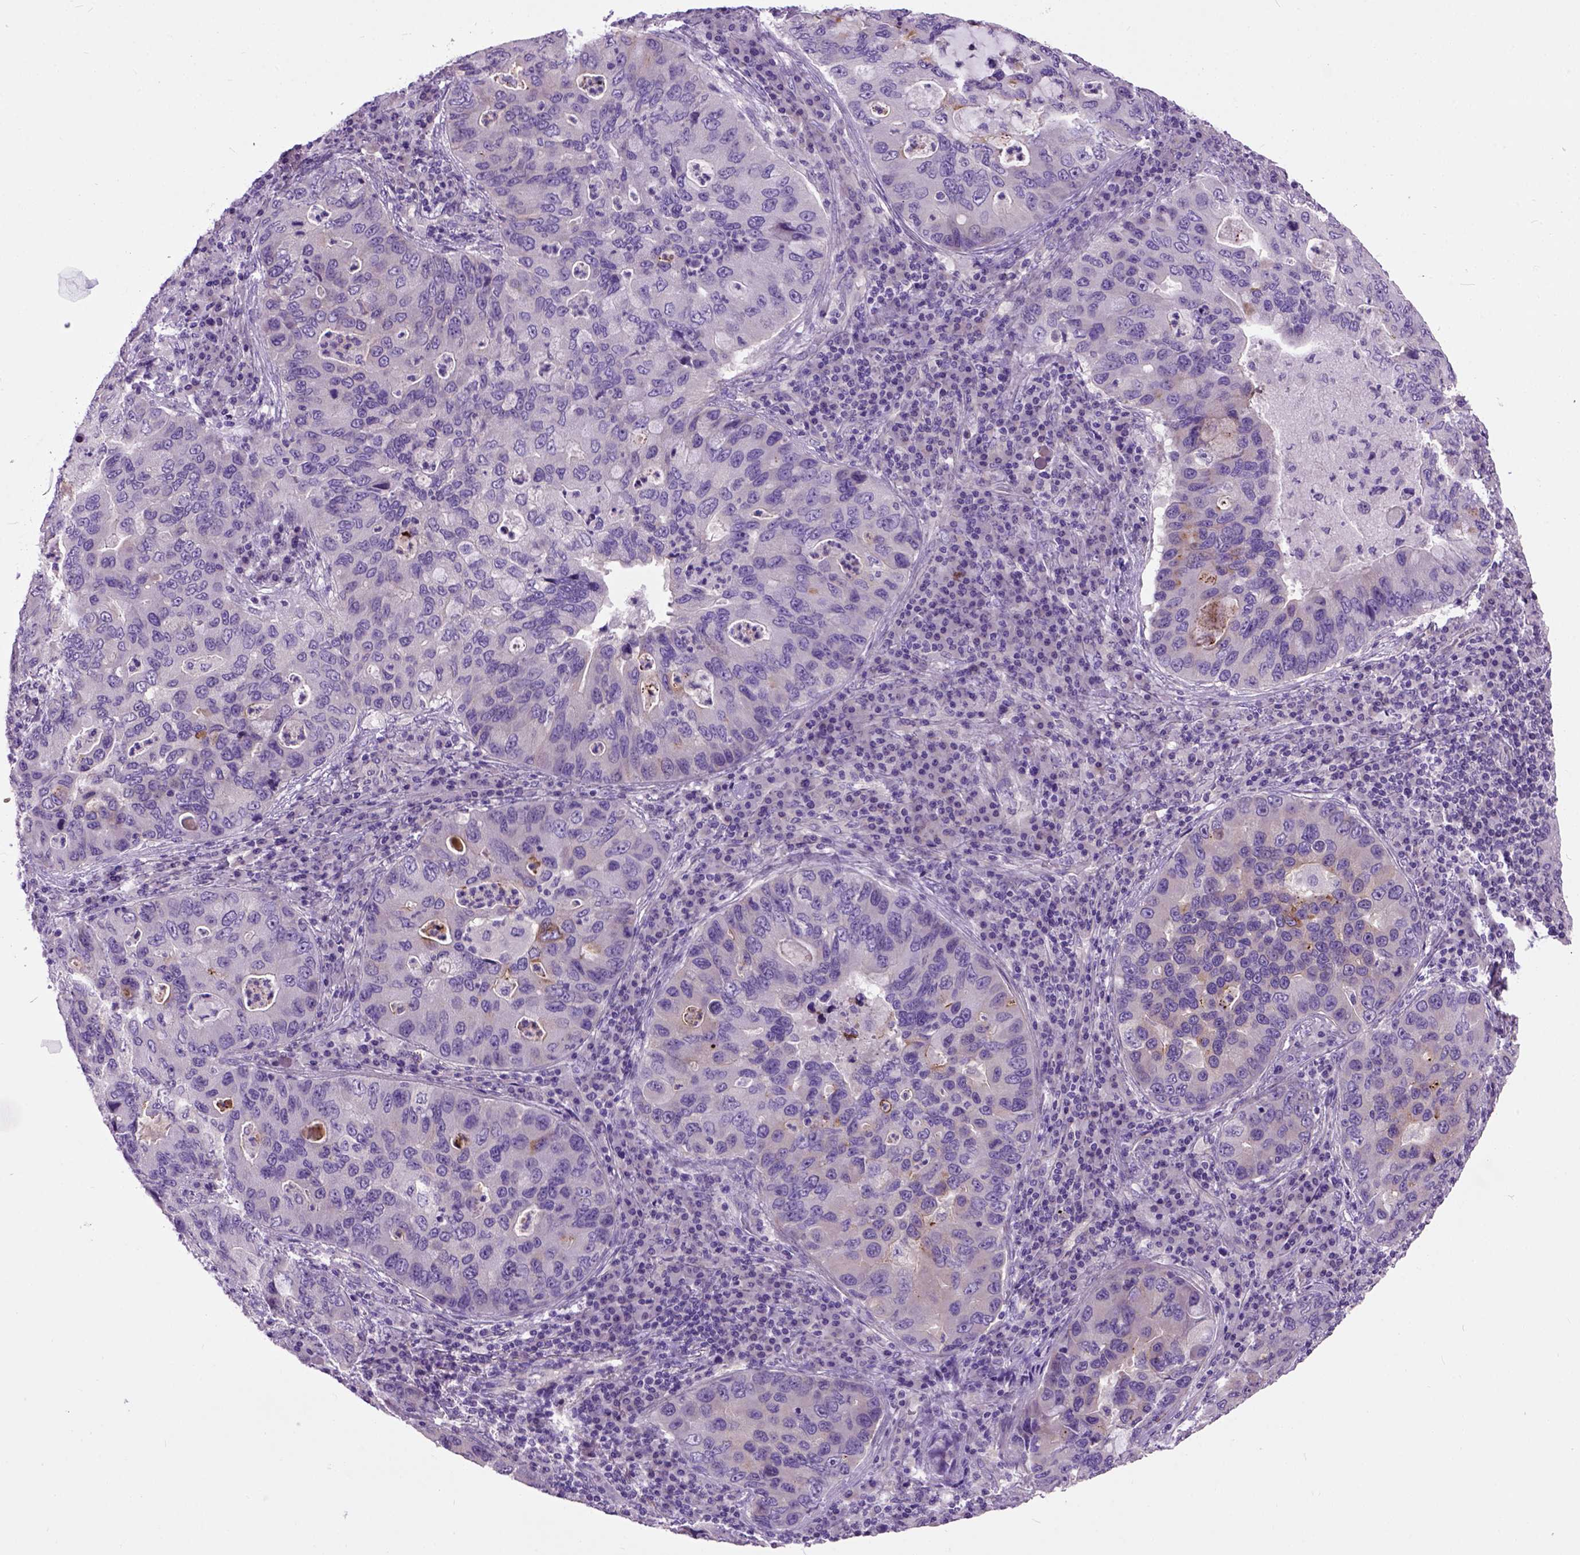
{"staining": {"intensity": "weak", "quantity": "<25%", "location": "cytoplasmic/membranous"}, "tissue": "lung cancer", "cell_type": "Tumor cells", "image_type": "cancer", "snomed": [{"axis": "morphology", "description": "Adenocarcinoma, NOS"}, {"axis": "morphology", "description": "Adenocarcinoma, metastatic, NOS"}, {"axis": "topography", "description": "Lymph node"}, {"axis": "topography", "description": "Lung"}], "caption": "Immunohistochemistry micrograph of lung adenocarcinoma stained for a protein (brown), which displays no expression in tumor cells.", "gene": "MAPT", "patient": {"sex": "female", "age": 54}}